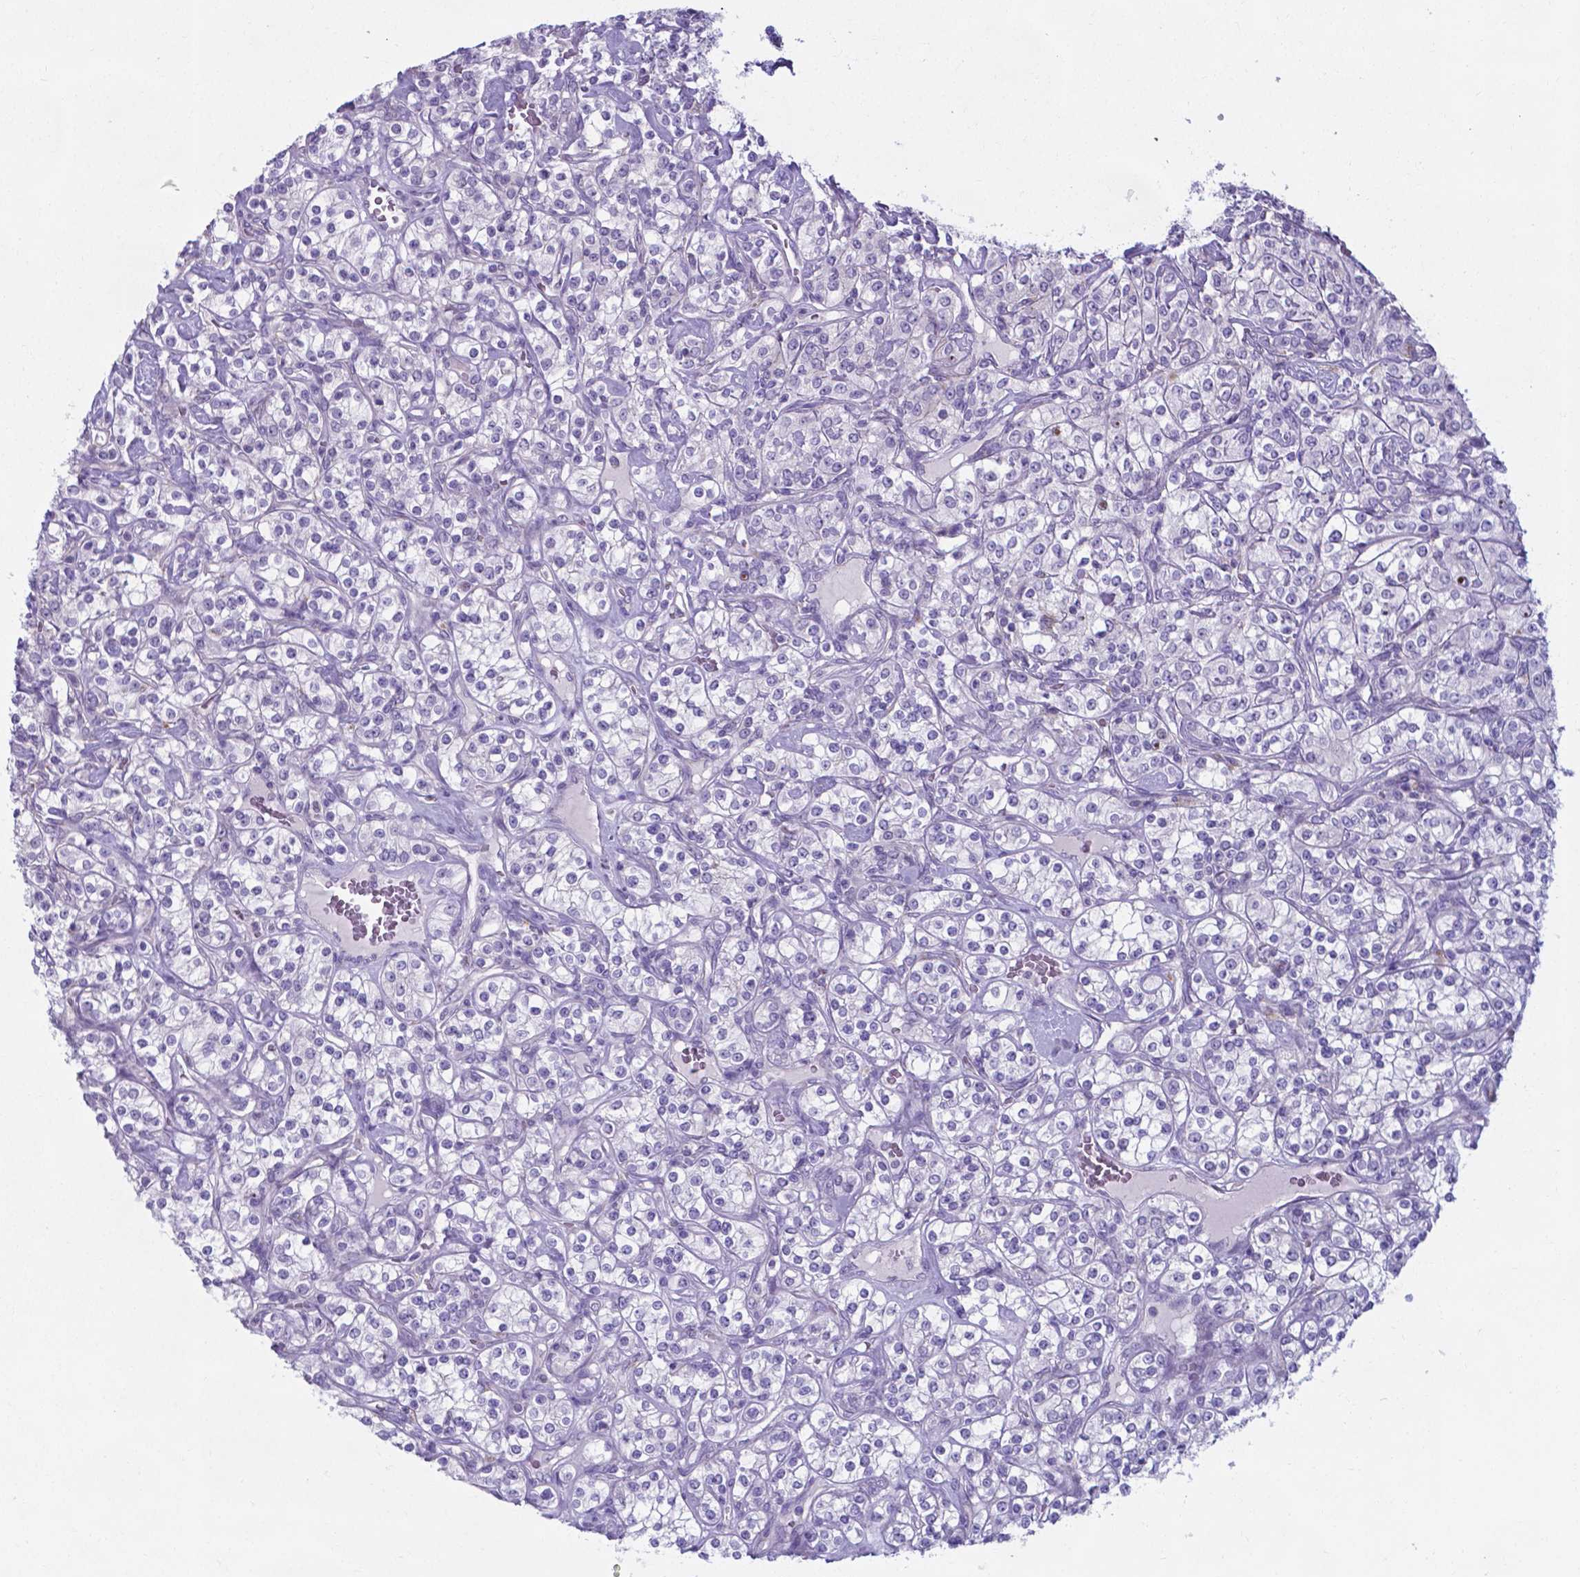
{"staining": {"intensity": "negative", "quantity": "none", "location": "none"}, "tissue": "renal cancer", "cell_type": "Tumor cells", "image_type": "cancer", "snomed": [{"axis": "morphology", "description": "Adenocarcinoma, NOS"}, {"axis": "topography", "description": "Kidney"}], "caption": "Tumor cells show no significant expression in renal adenocarcinoma.", "gene": "AP5B1", "patient": {"sex": "male", "age": 77}}